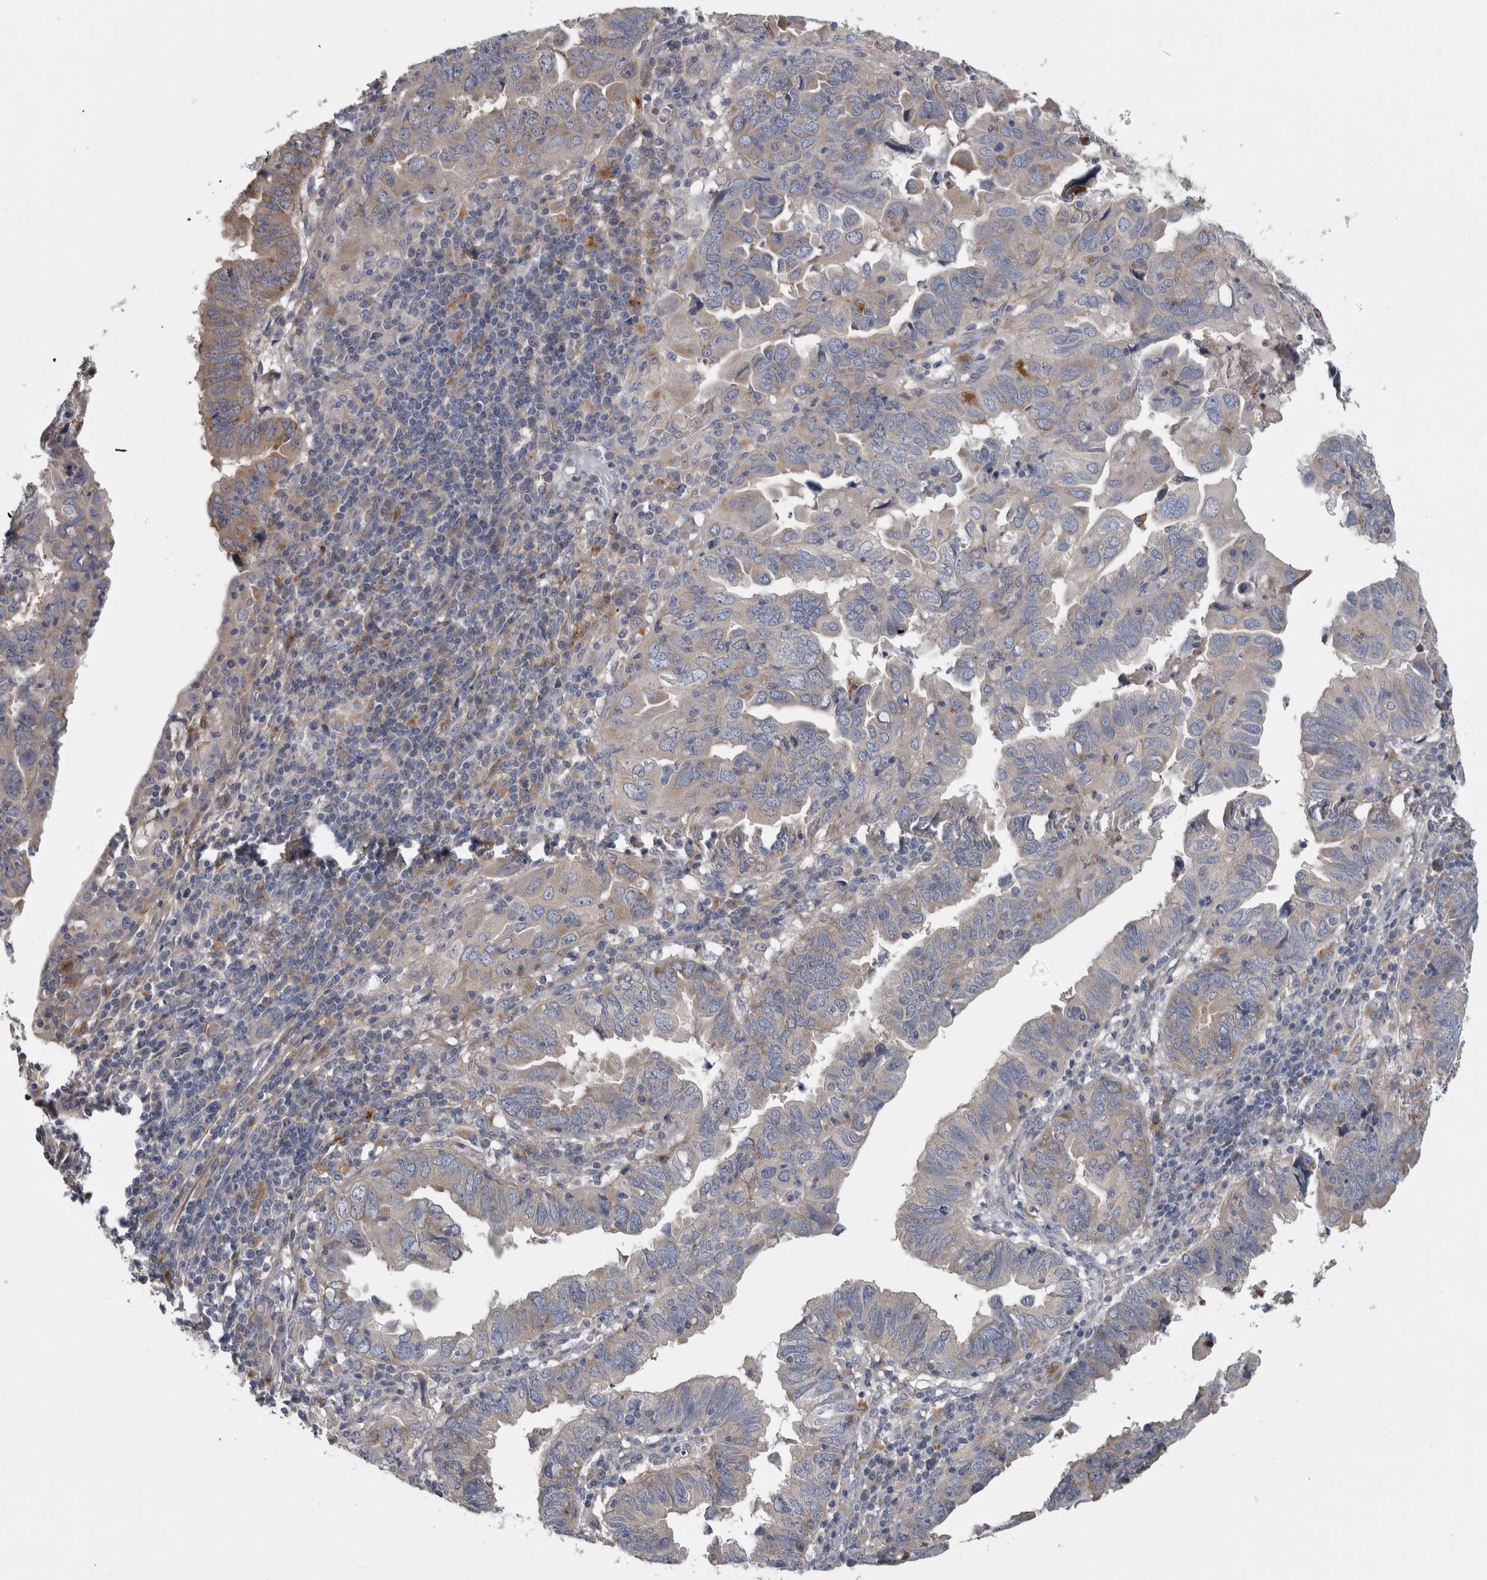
{"staining": {"intensity": "moderate", "quantity": "<25%", "location": "cytoplasmic/membranous"}, "tissue": "endometrial cancer", "cell_type": "Tumor cells", "image_type": "cancer", "snomed": [{"axis": "morphology", "description": "Adenocarcinoma, NOS"}, {"axis": "topography", "description": "Uterus"}], "caption": "Immunohistochemical staining of endometrial adenocarcinoma exhibits low levels of moderate cytoplasmic/membranous protein positivity in about <25% of tumor cells. (Brightfield microscopy of DAB IHC at high magnification).", "gene": "ATXN2", "patient": {"sex": "female", "age": 77}}